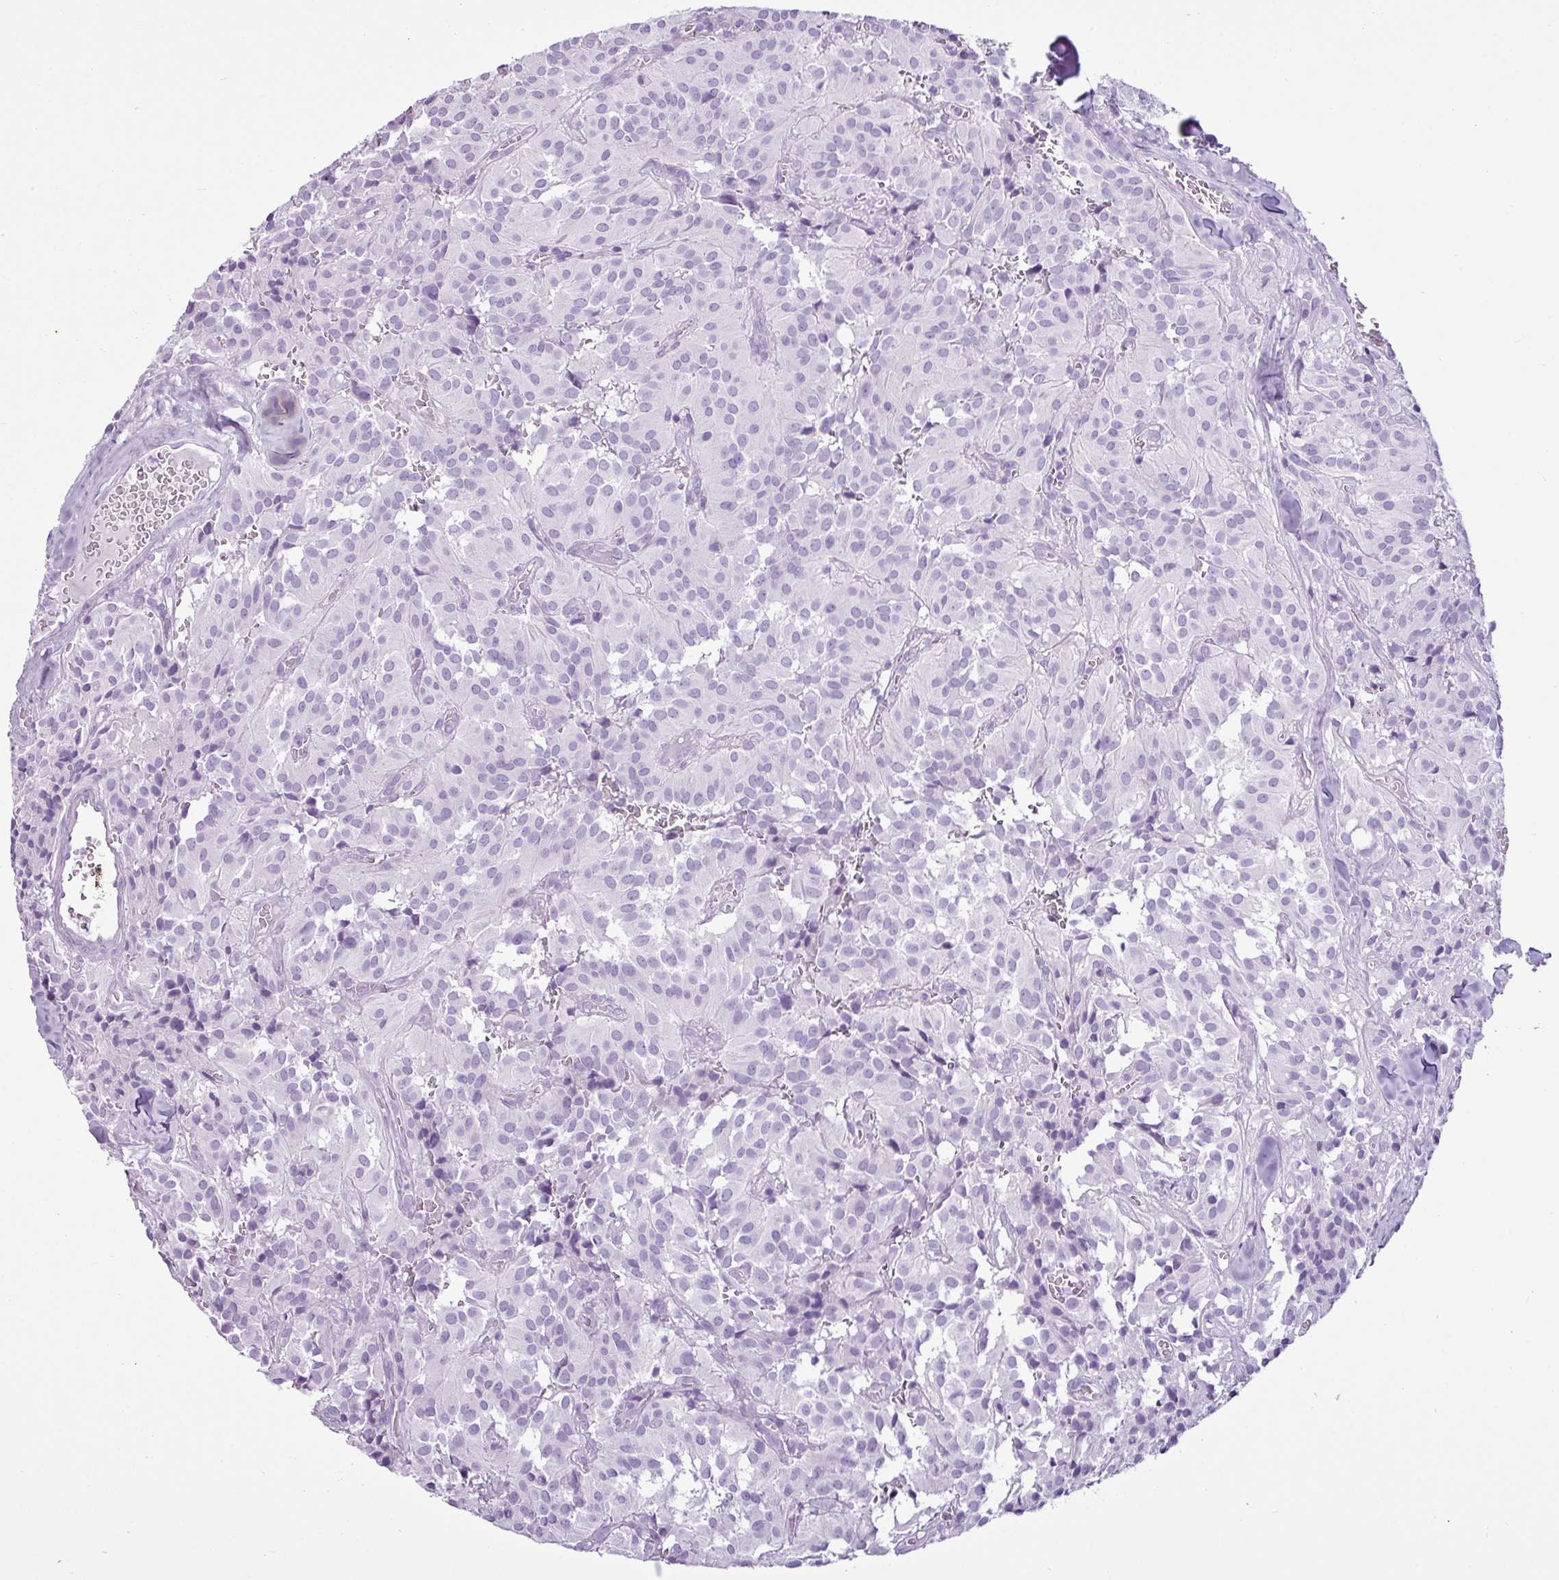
{"staining": {"intensity": "negative", "quantity": "none", "location": "none"}, "tissue": "glioma", "cell_type": "Tumor cells", "image_type": "cancer", "snomed": [{"axis": "morphology", "description": "Glioma, malignant, Low grade"}, {"axis": "topography", "description": "Brain"}], "caption": "This is a image of immunohistochemistry (IHC) staining of glioma, which shows no staining in tumor cells.", "gene": "LILRB4", "patient": {"sex": "male", "age": 42}}